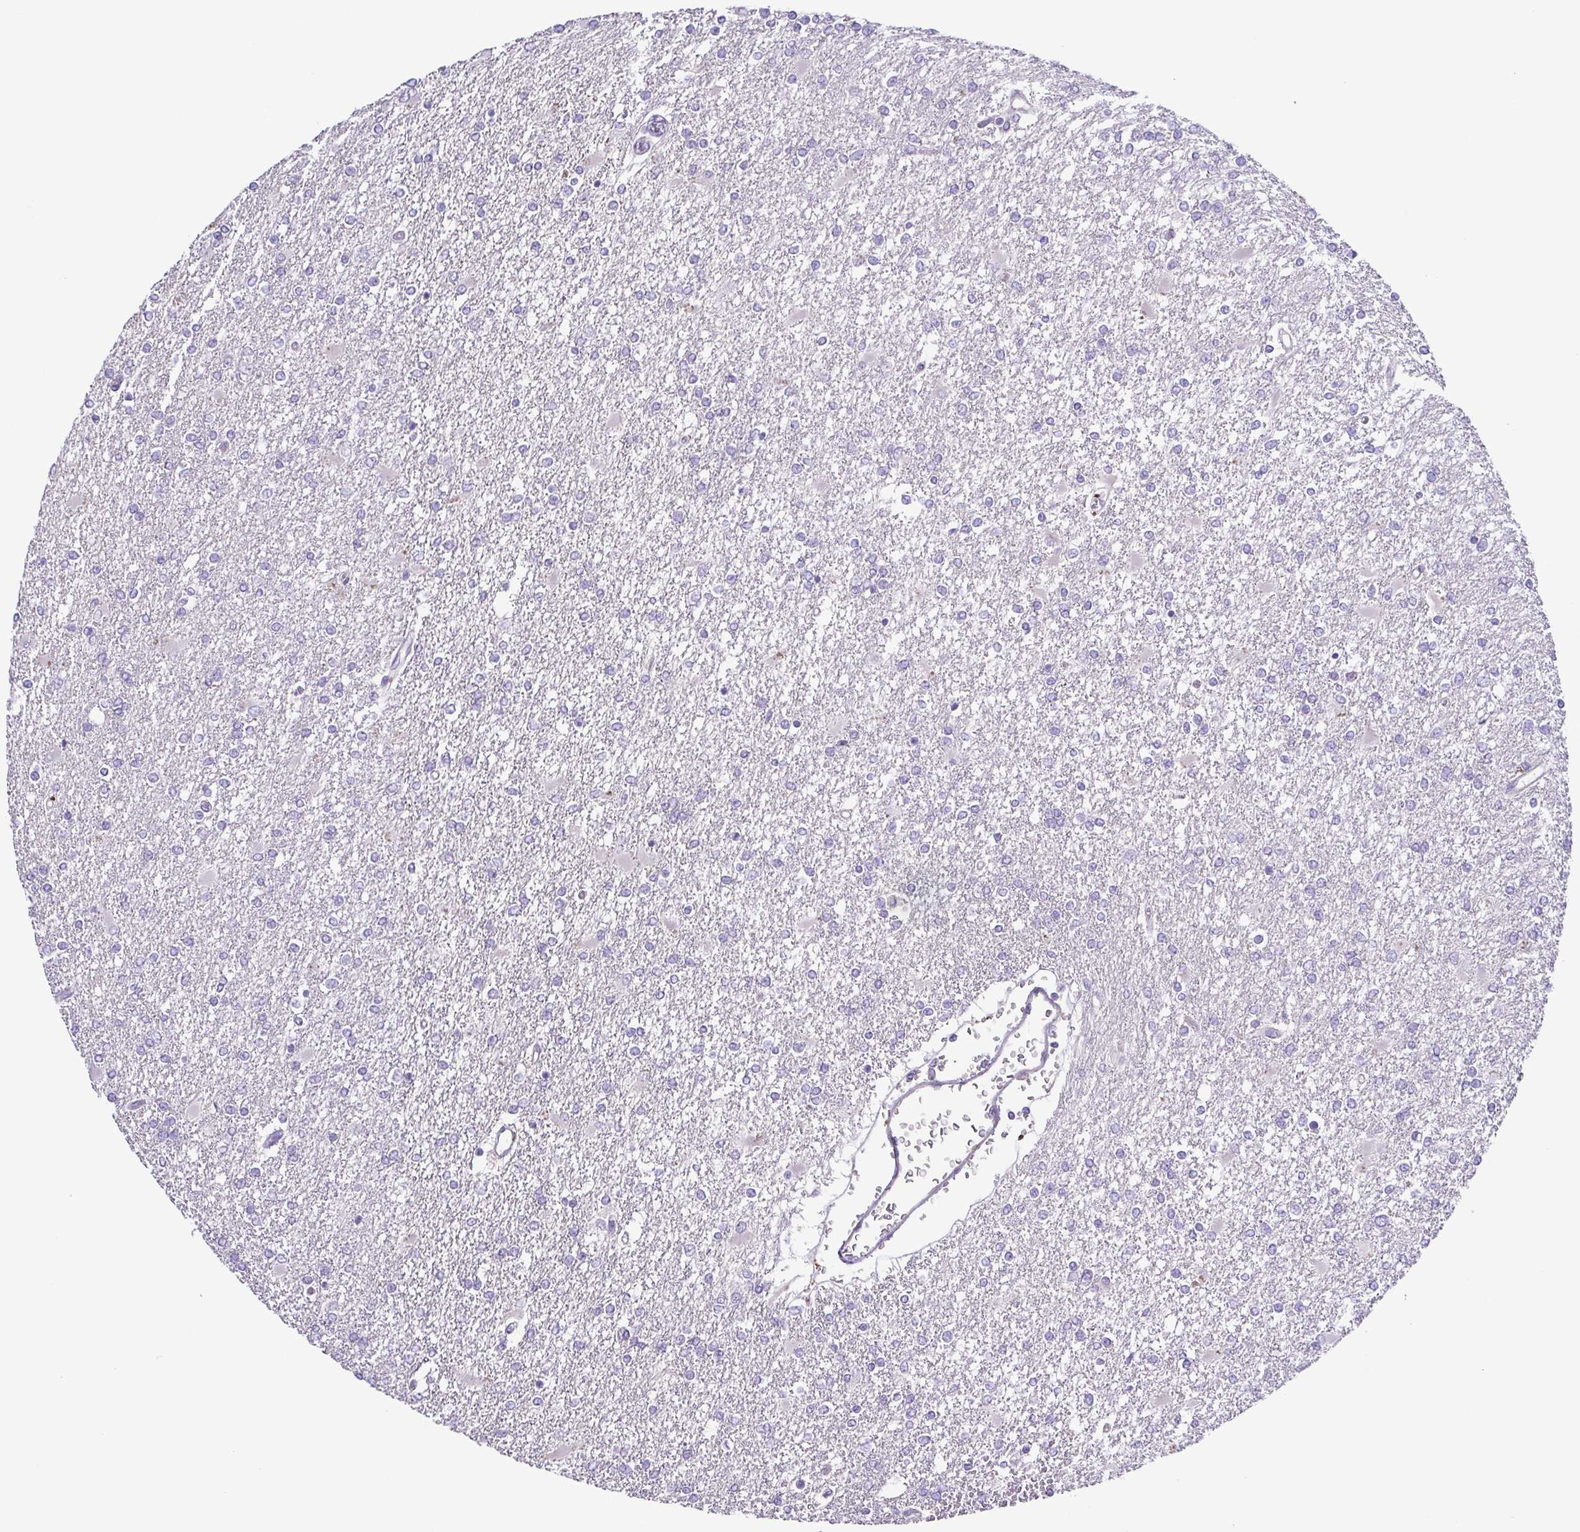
{"staining": {"intensity": "negative", "quantity": "none", "location": "none"}, "tissue": "glioma", "cell_type": "Tumor cells", "image_type": "cancer", "snomed": [{"axis": "morphology", "description": "Glioma, malignant, High grade"}, {"axis": "topography", "description": "Cerebral cortex"}], "caption": "Tumor cells are negative for protein expression in human malignant glioma (high-grade).", "gene": "UBE2Q1", "patient": {"sex": "male", "age": 79}}